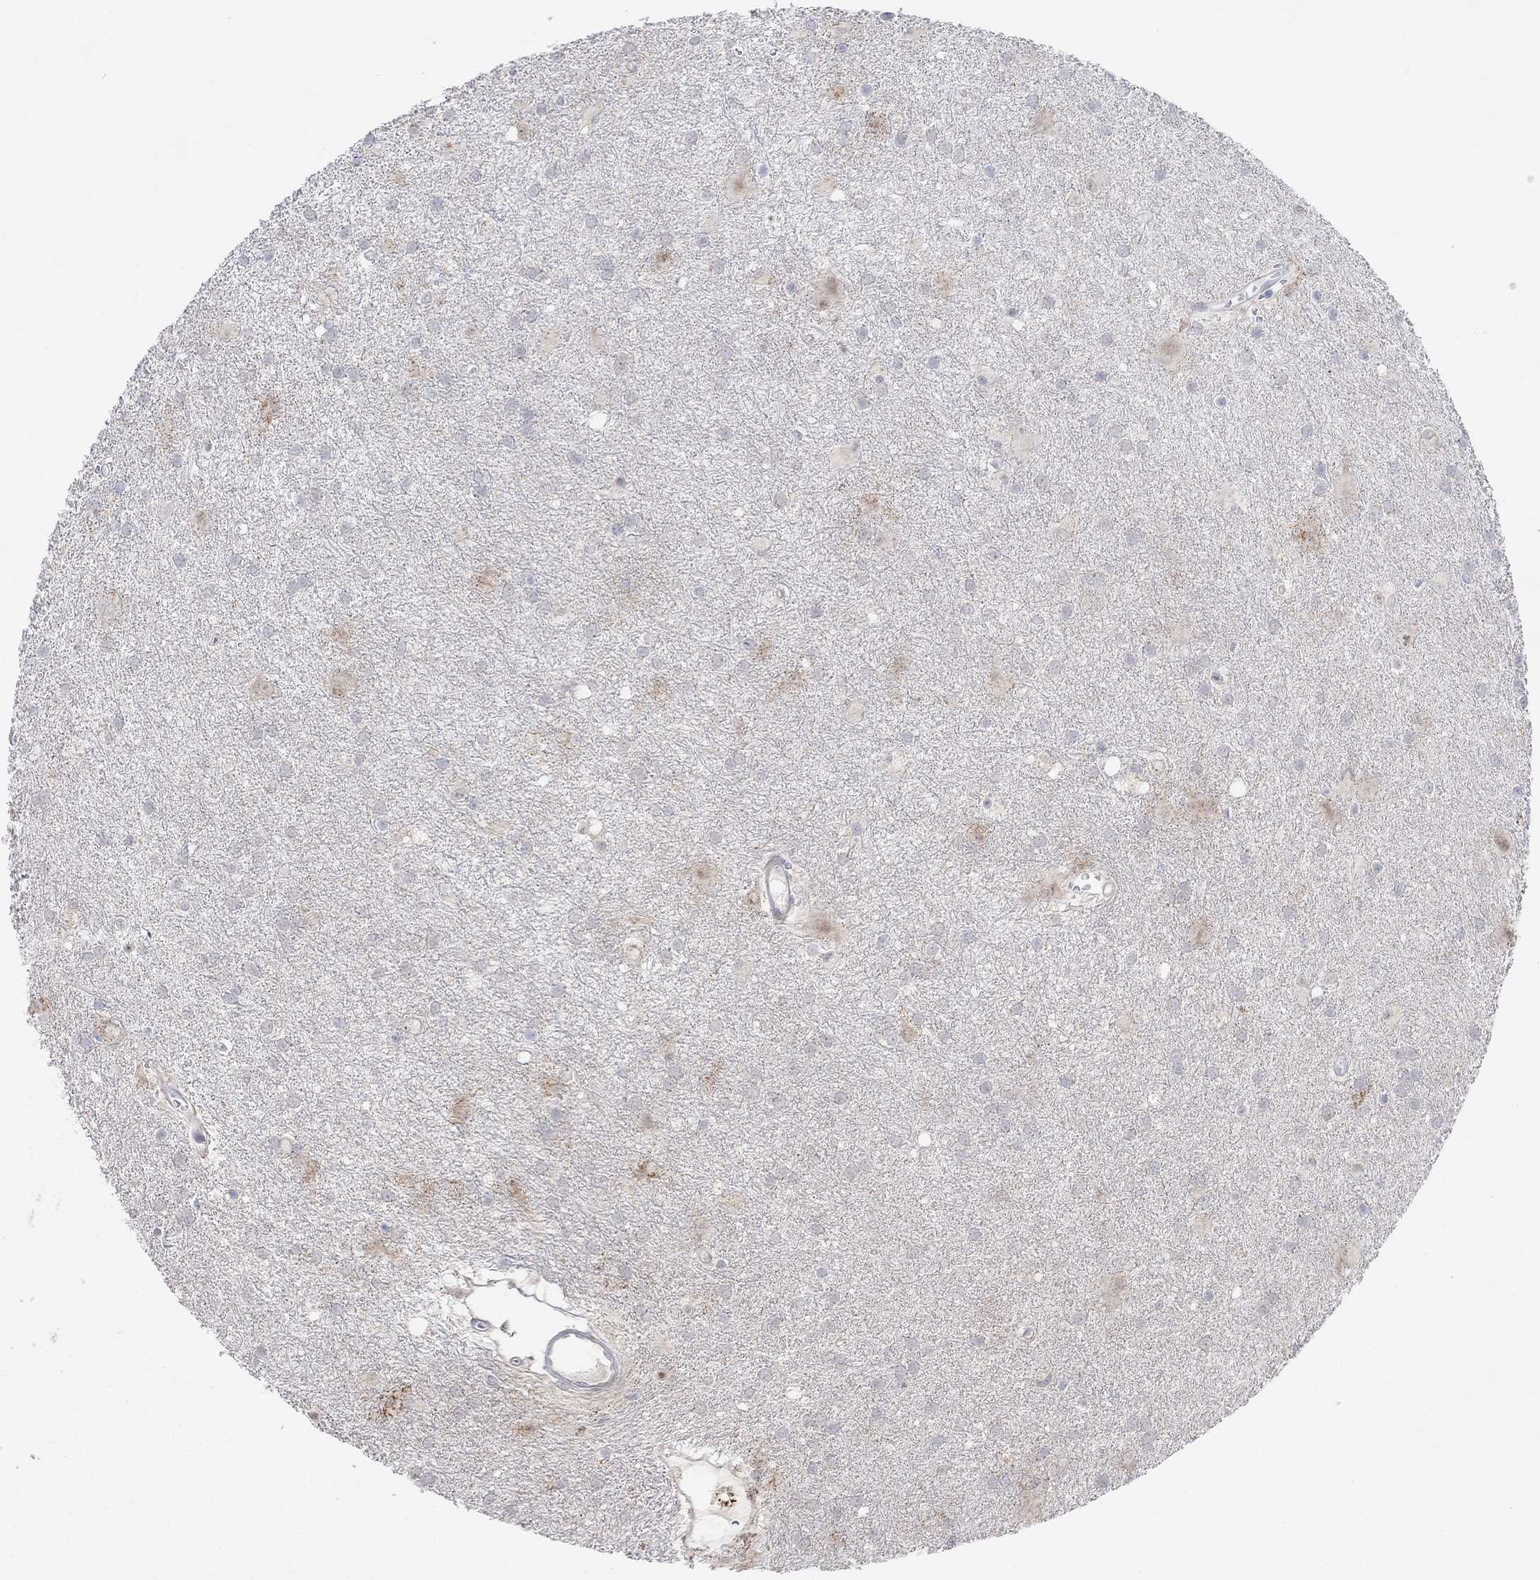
{"staining": {"intensity": "negative", "quantity": "none", "location": "none"}, "tissue": "glioma", "cell_type": "Tumor cells", "image_type": "cancer", "snomed": [{"axis": "morphology", "description": "Glioma, malignant, Low grade"}, {"axis": "topography", "description": "Brain"}], "caption": "Tumor cells are negative for brown protein staining in glioma.", "gene": "CNTF", "patient": {"sex": "male", "age": 58}}